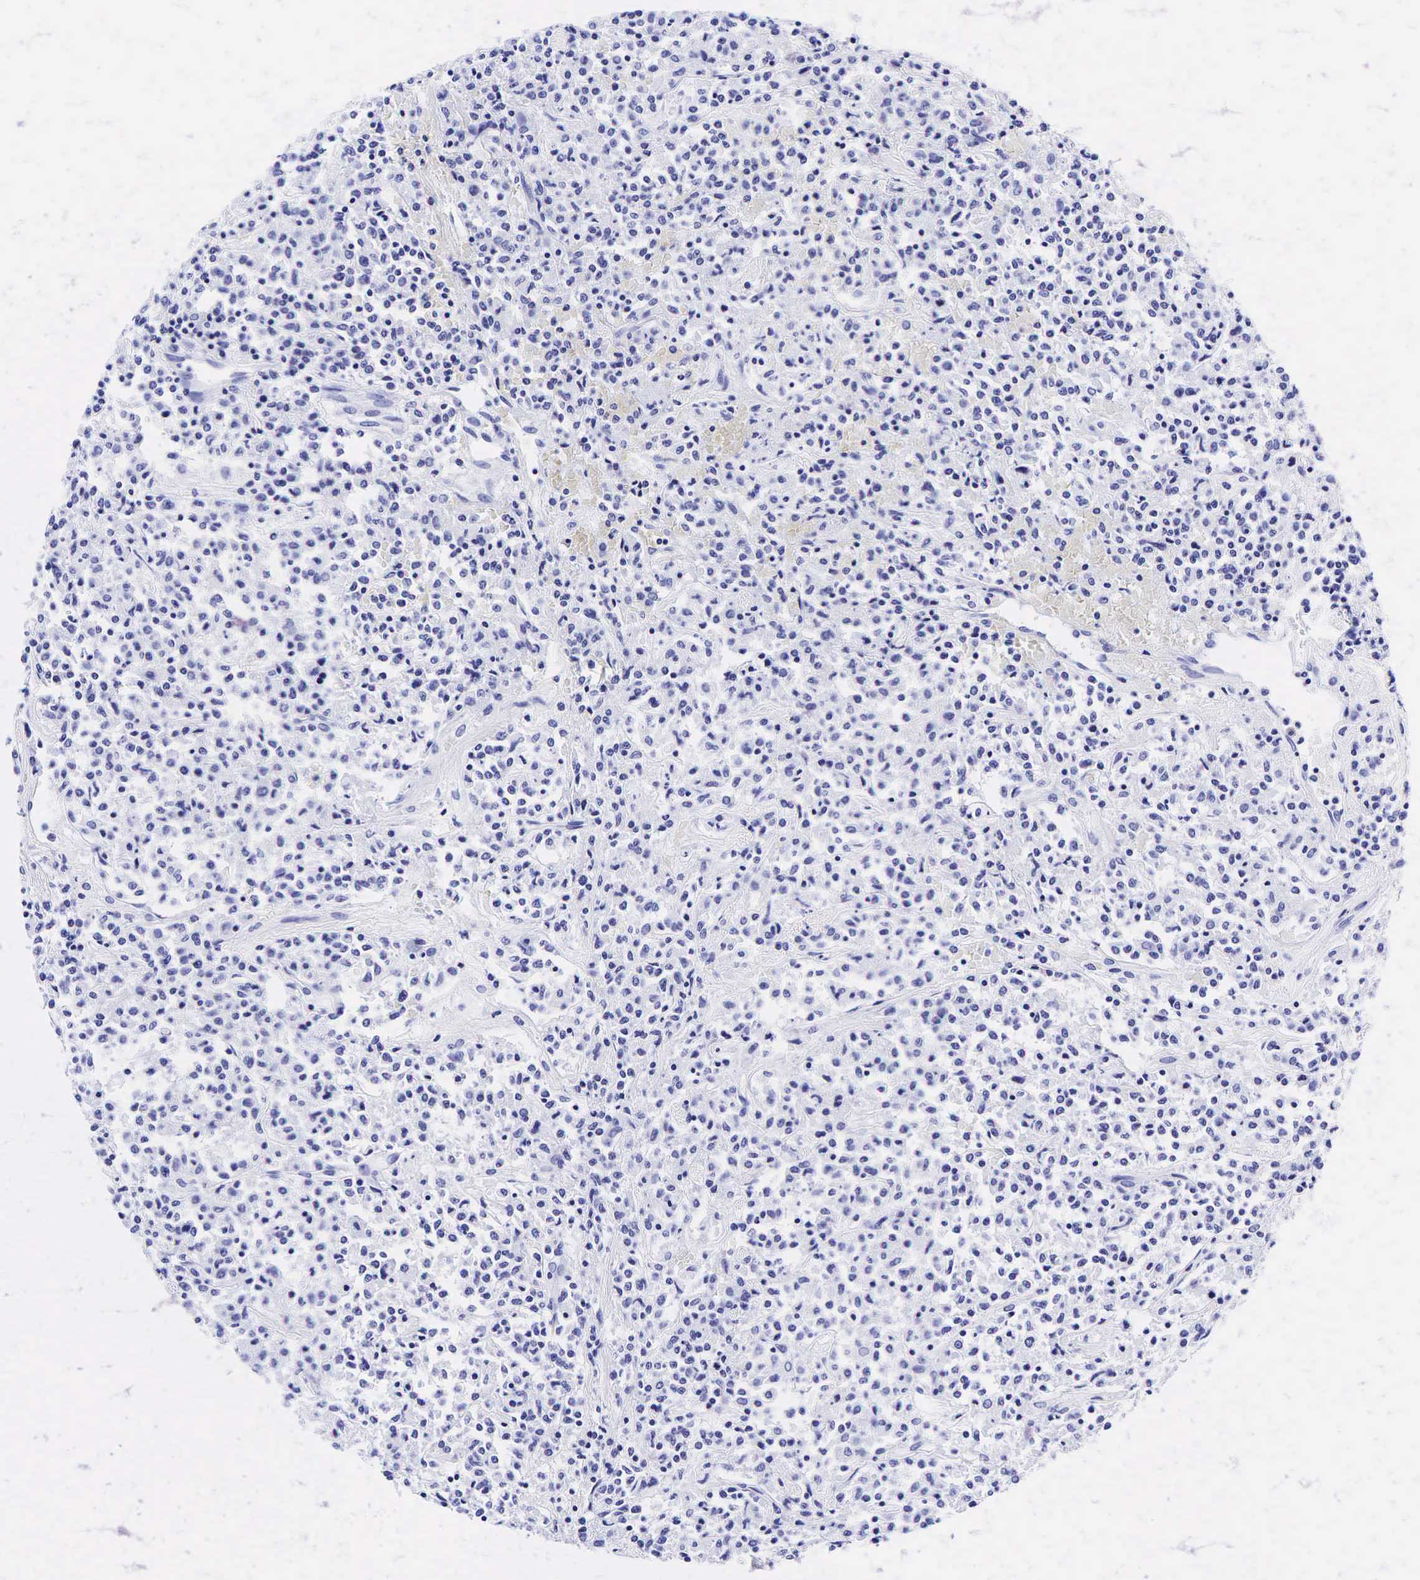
{"staining": {"intensity": "negative", "quantity": "none", "location": "none"}, "tissue": "lymphoma", "cell_type": "Tumor cells", "image_type": "cancer", "snomed": [{"axis": "morphology", "description": "Malignant lymphoma, non-Hodgkin's type, Low grade"}, {"axis": "topography", "description": "Small intestine"}], "caption": "This is an immunohistochemistry micrograph of human low-grade malignant lymphoma, non-Hodgkin's type. There is no staining in tumor cells.", "gene": "GAST", "patient": {"sex": "female", "age": 59}}